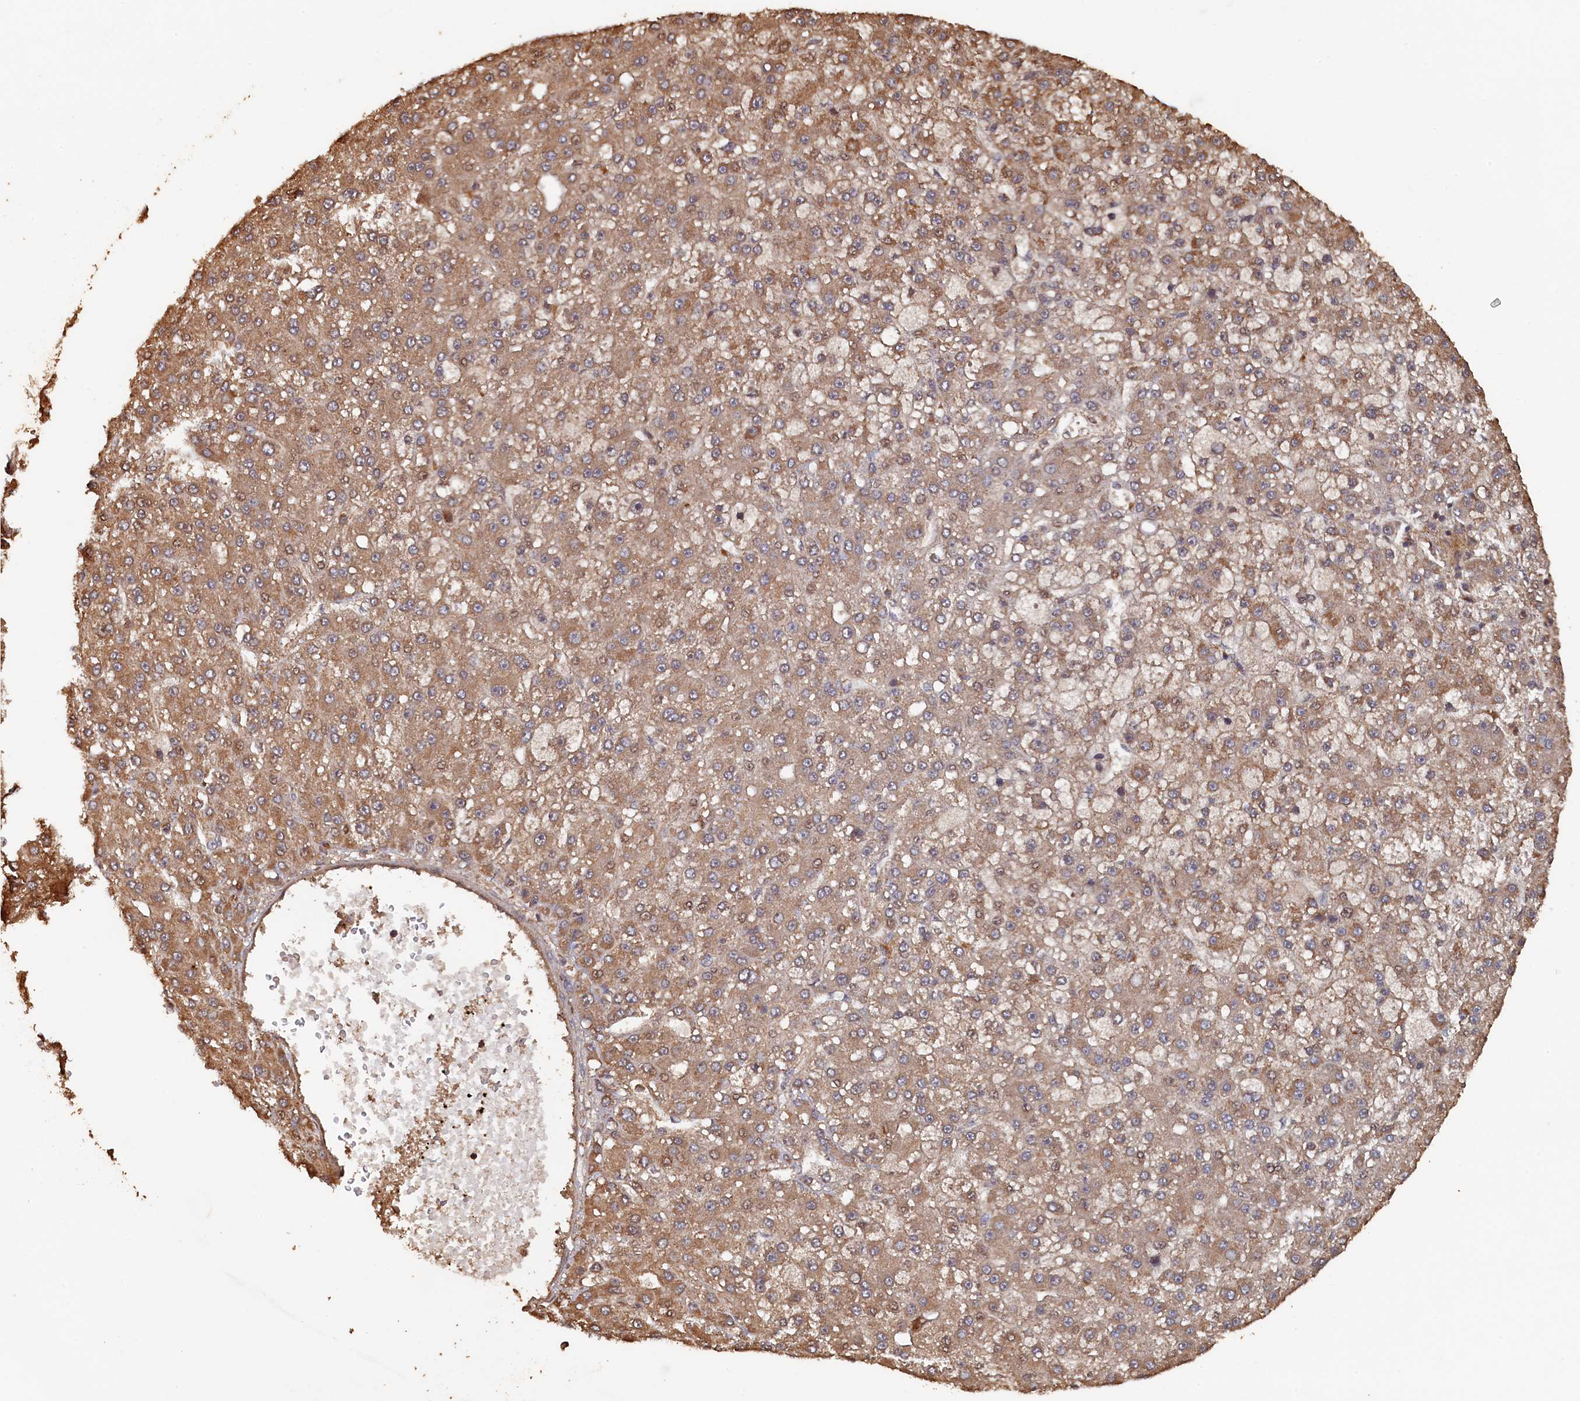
{"staining": {"intensity": "moderate", "quantity": ">75%", "location": "cytoplasmic/membranous"}, "tissue": "liver cancer", "cell_type": "Tumor cells", "image_type": "cancer", "snomed": [{"axis": "morphology", "description": "Carcinoma, Hepatocellular, NOS"}, {"axis": "topography", "description": "Liver"}], "caption": "Moderate cytoplasmic/membranous positivity for a protein is present in approximately >75% of tumor cells of liver cancer using immunohistochemistry (IHC).", "gene": "PIGN", "patient": {"sex": "male", "age": 67}}